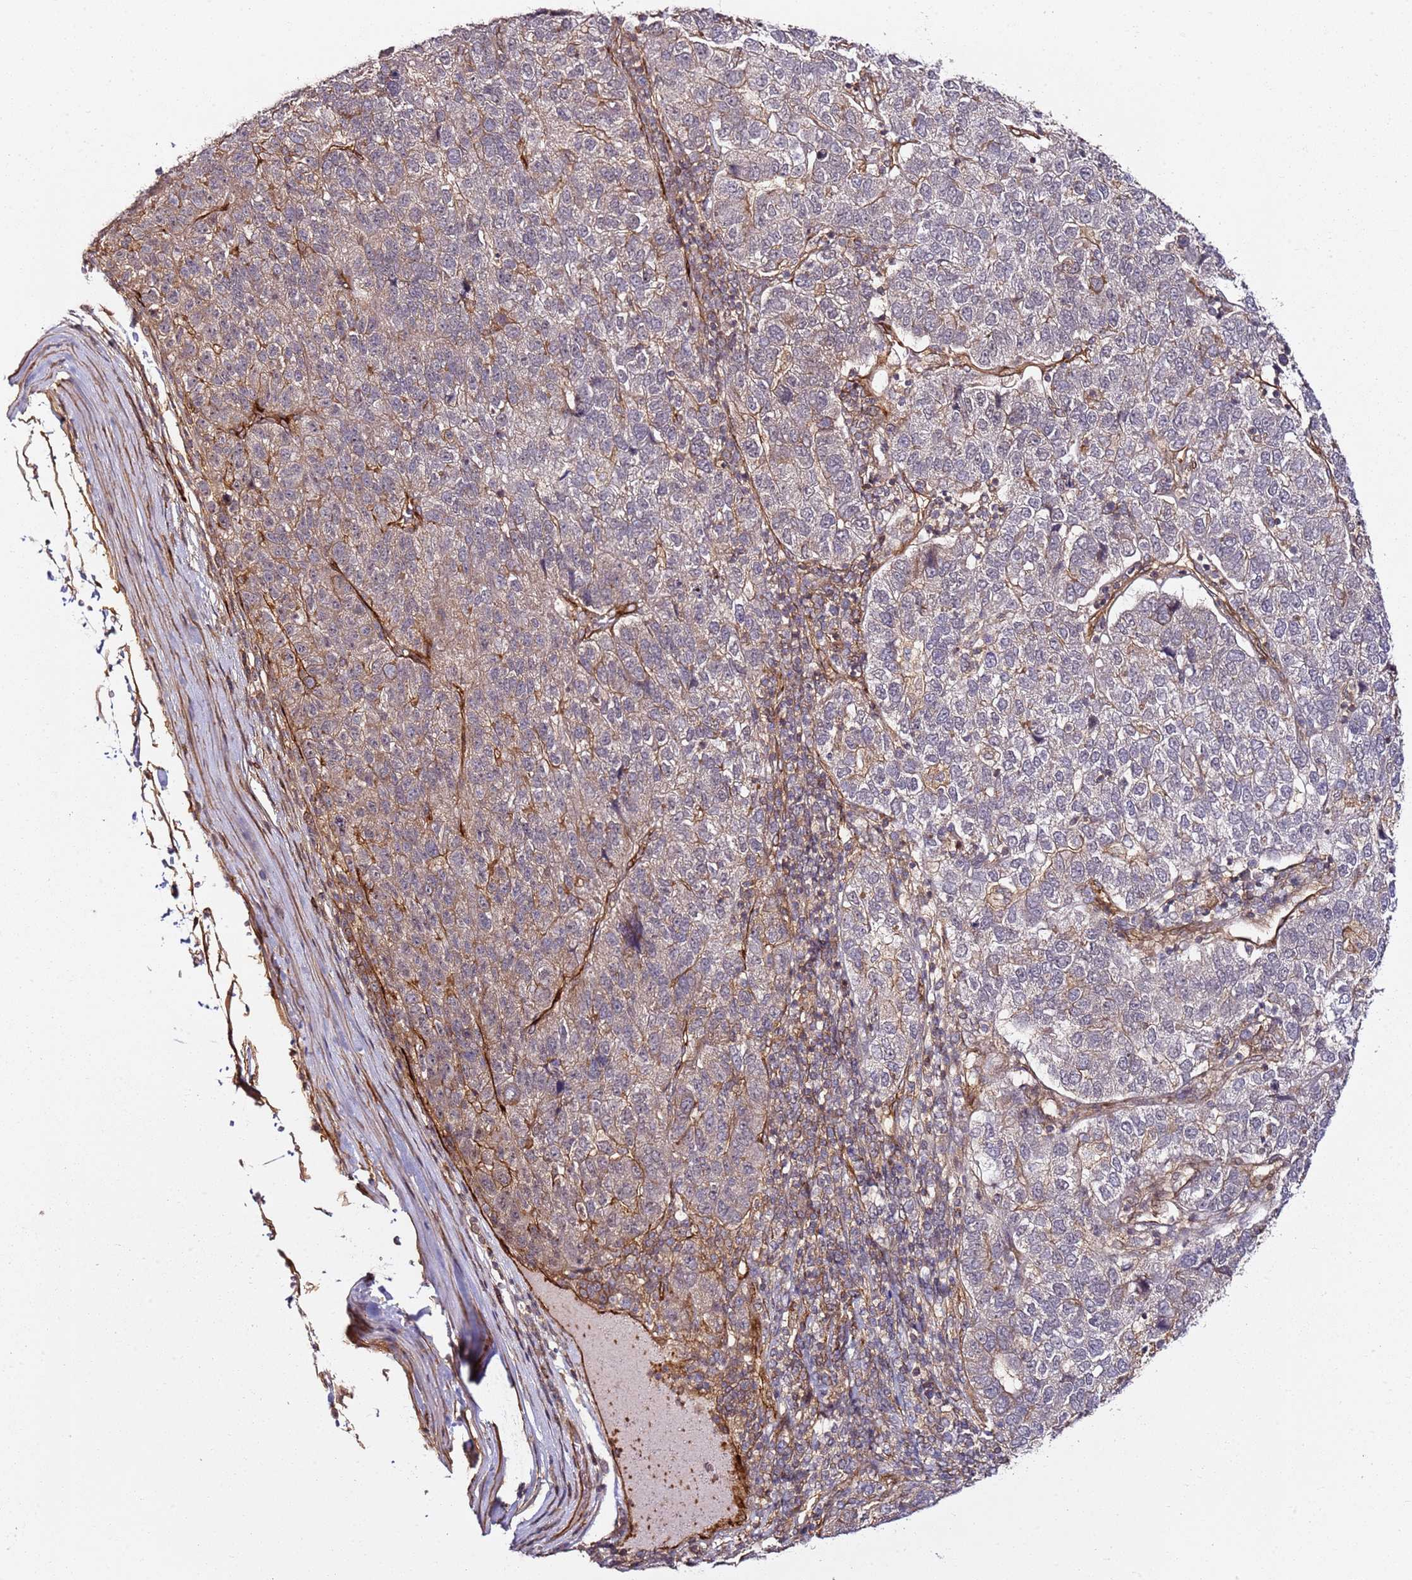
{"staining": {"intensity": "weak", "quantity": "<25%", "location": "cytoplasmic/membranous"}, "tissue": "pancreatic cancer", "cell_type": "Tumor cells", "image_type": "cancer", "snomed": [{"axis": "morphology", "description": "Adenocarcinoma, NOS"}, {"axis": "topography", "description": "Pancreas"}], "caption": "This is an IHC micrograph of human pancreatic cancer. There is no expression in tumor cells.", "gene": "CCNYL1", "patient": {"sex": "female", "age": 61}}